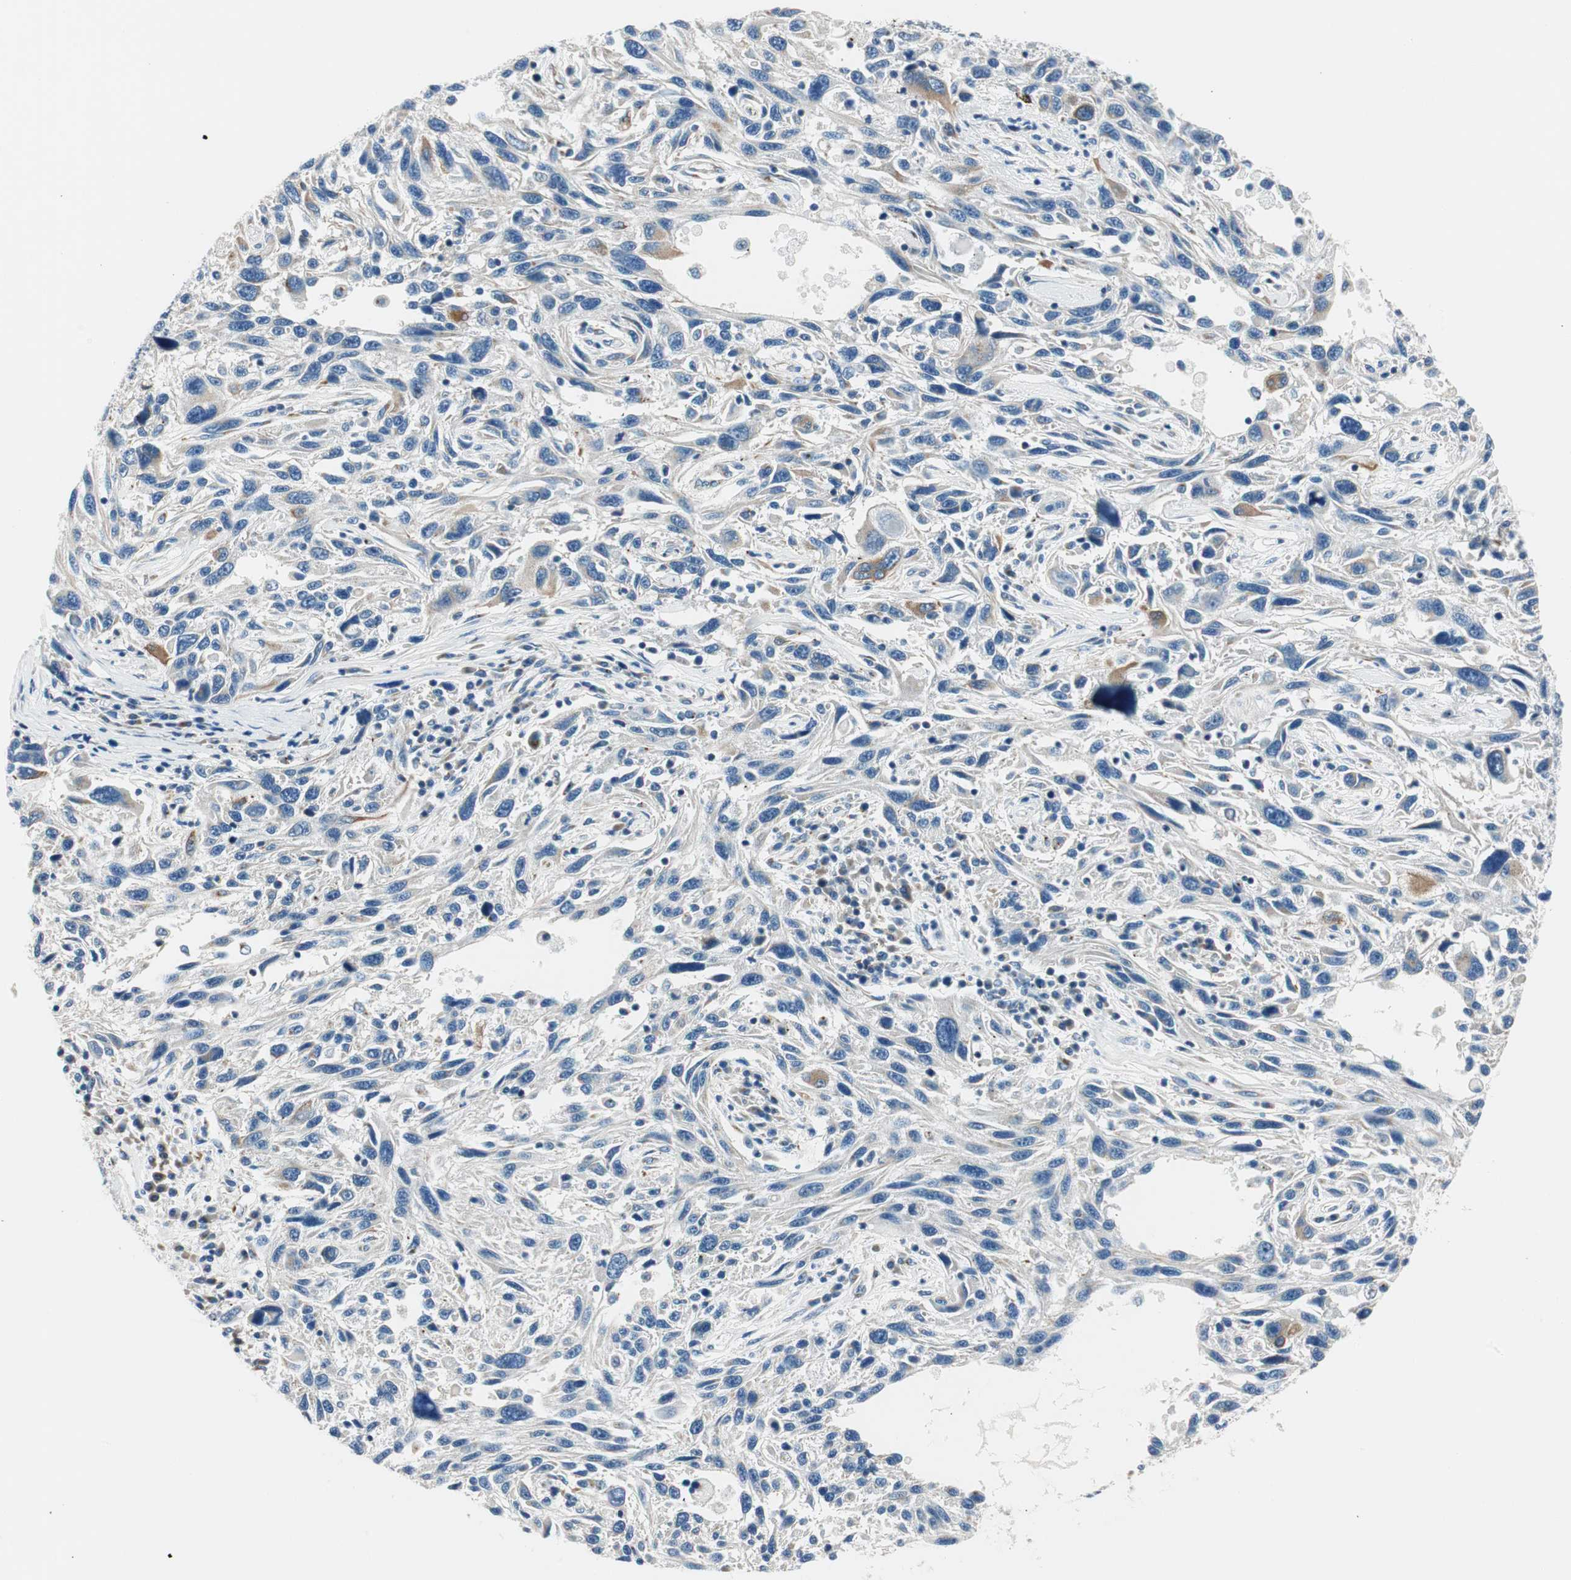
{"staining": {"intensity": "negative", "quantity": "none", "location": "none"}, "tissue": "melanoma", "cell_type": "Tumor cells", "image_type": "cancer", "snomed": [{"axis": "morphology", "description": "Malignant melanoma, NOS"}, {"axis": "topography", "description": "Skin"}], "caption": "This is an immunohistochemistry (IHC) histopathology image of human melanoma. There is no staining in tumor cells.", "gene": "TMF1", "patient": {"sex": "male", "age": 53}}